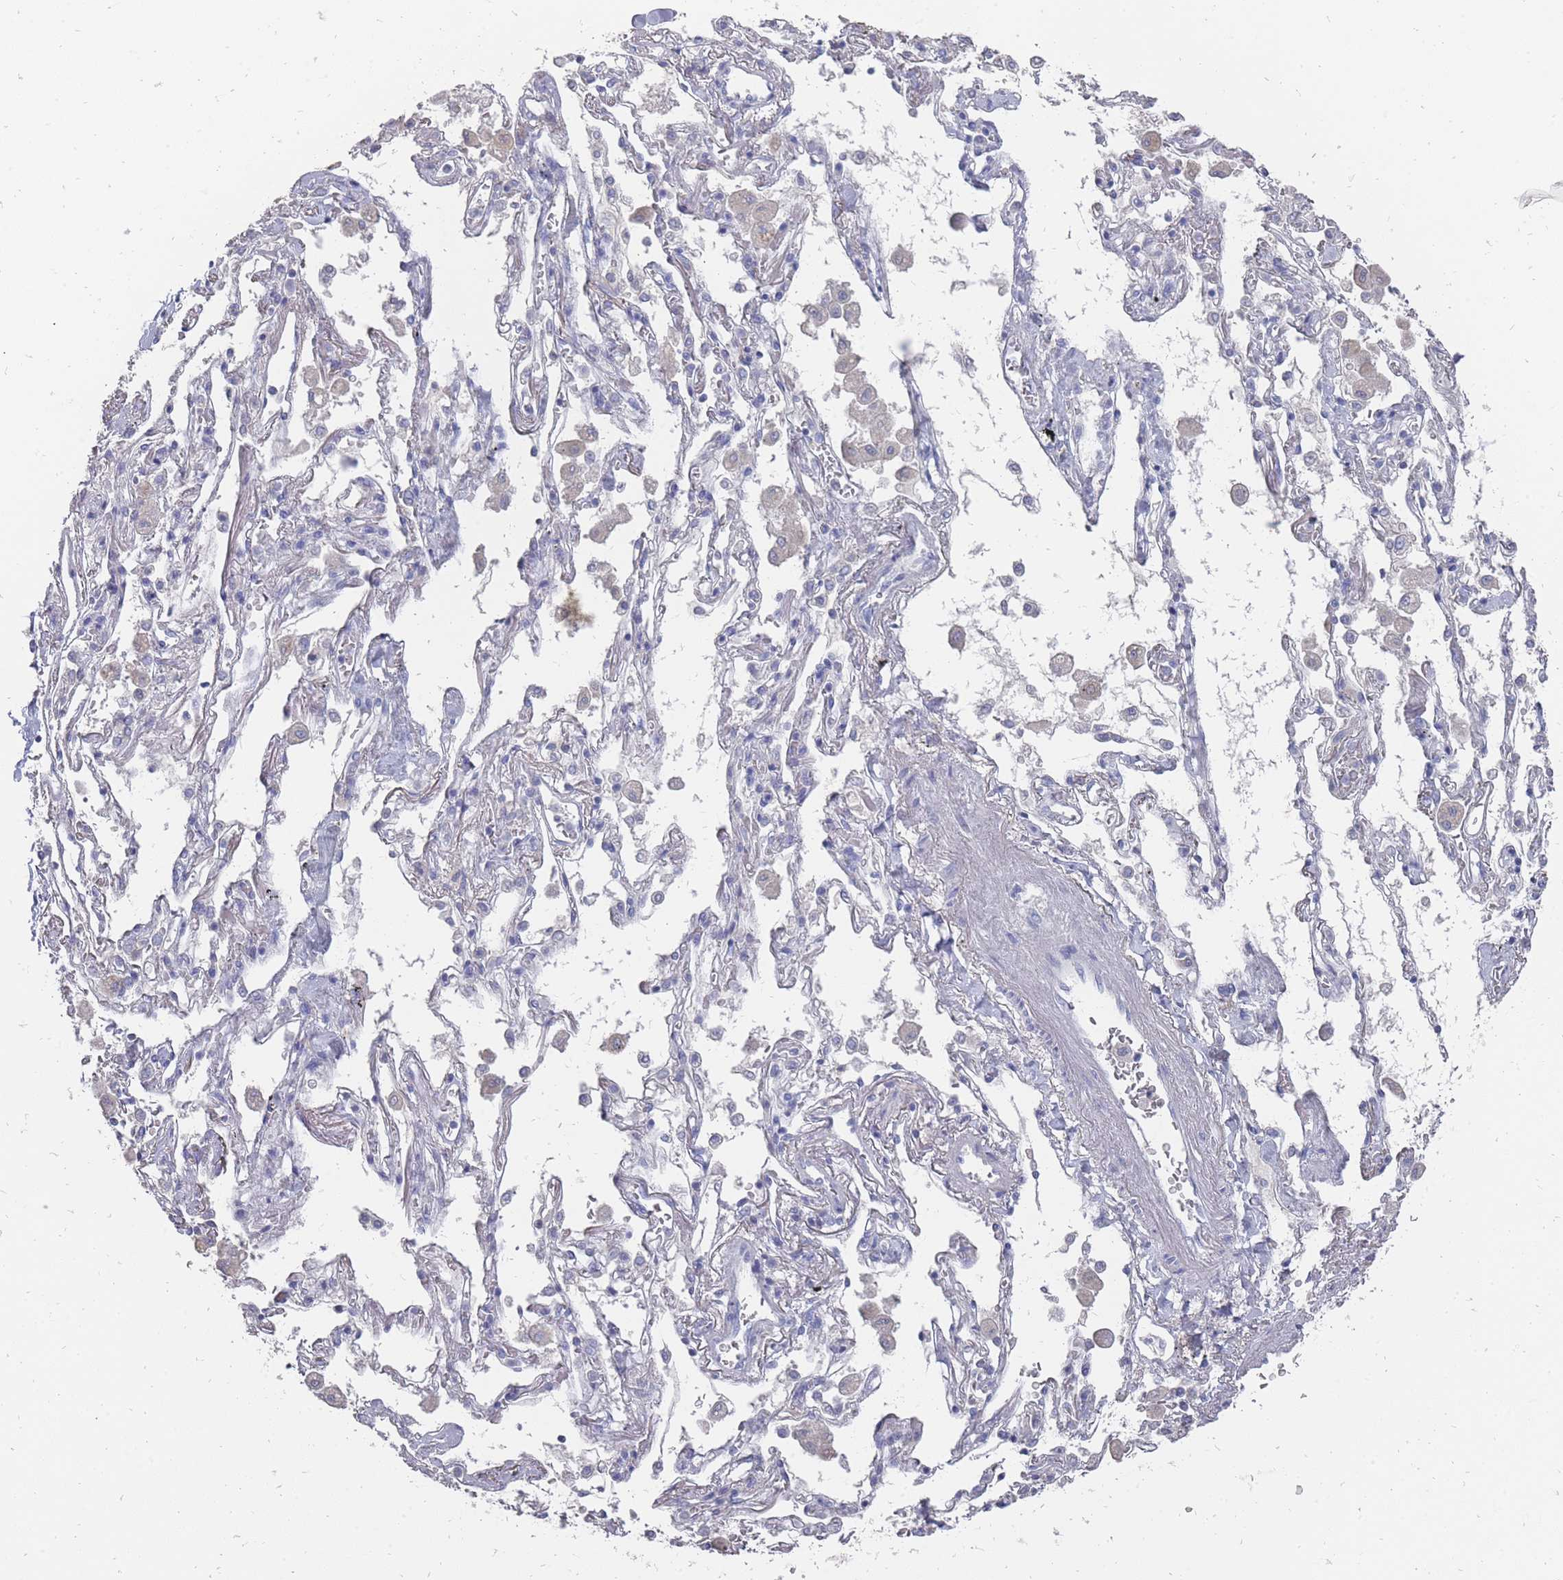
{"staining": {"intensity": "negative", "quantity": "none", "location": "none"}, "tissue": "adipose tissue", "cell_type": "Adipocytes", "image_type": "normal", "snomed": [{"axis": "morphology", "description": "Normal tissue, NOS"}, {"axis": "topography", "description": "Cartilage tissue"}], "caption": "An IHC histopathology image of unremarkable adipose tissue is shown. There is no staining in adipocytes of adipose tissue. (DAB immunohistochemistry (IHC) with hematoxylin counter stain).", "gene": "OTULINL", "patient": {"sex": "male", "age": 73}}